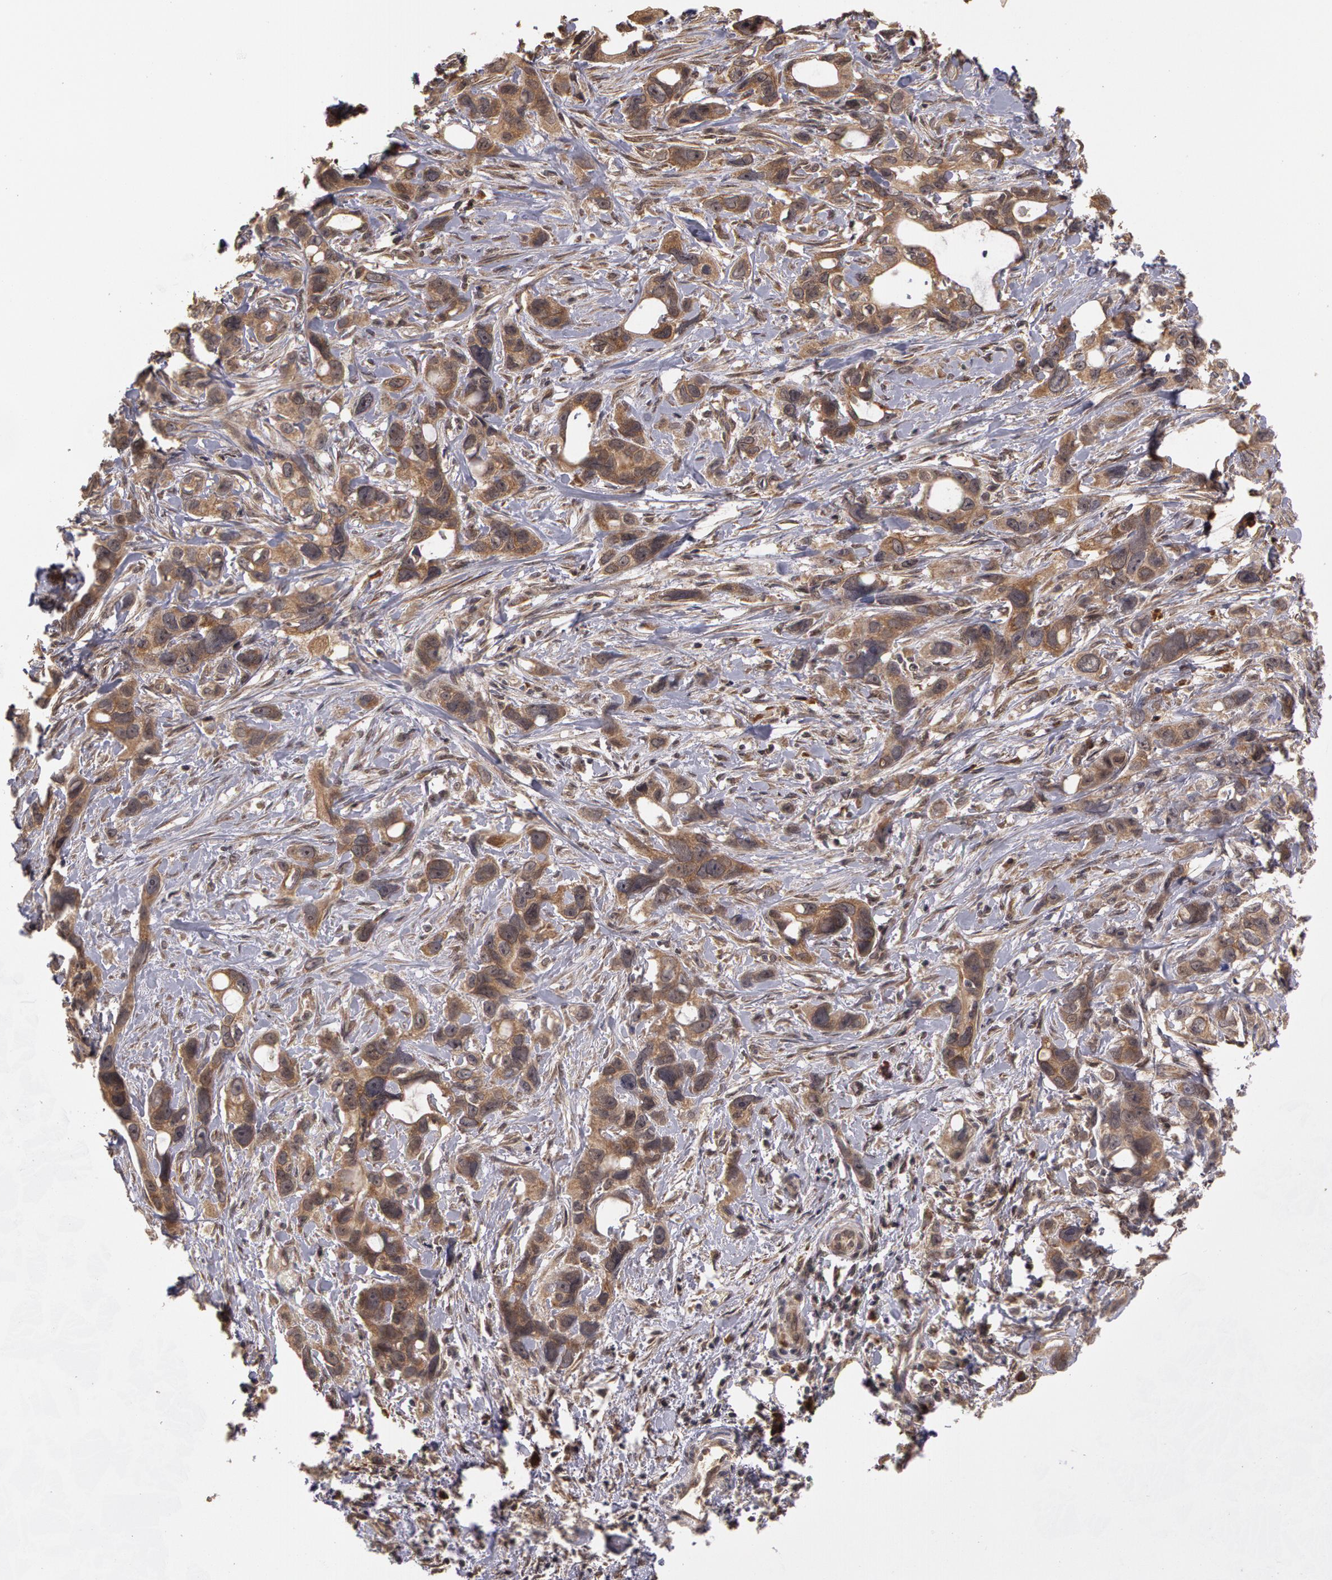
{"staining": {"intensity": "moderate", "quantity": ">75%", "location": "cytoplasmic/membranous"}, "tissue": "stomach cancer", "cell_type": "Tumor cells", "image_type": "cancer", "snomed": [{"axis": "morphology", "description": "Adenocarcinoma, NOS"}, {"axis": "topography", "description": "Stomach, upper"}], "caption": "Brown immunohistochemical staining in stomach cancer shows moderate cytoplasmic/membranous expression in about >75% of tumor cells.", "gene": "GLIS1", "patient": {"sex": "male", "age": 47}}